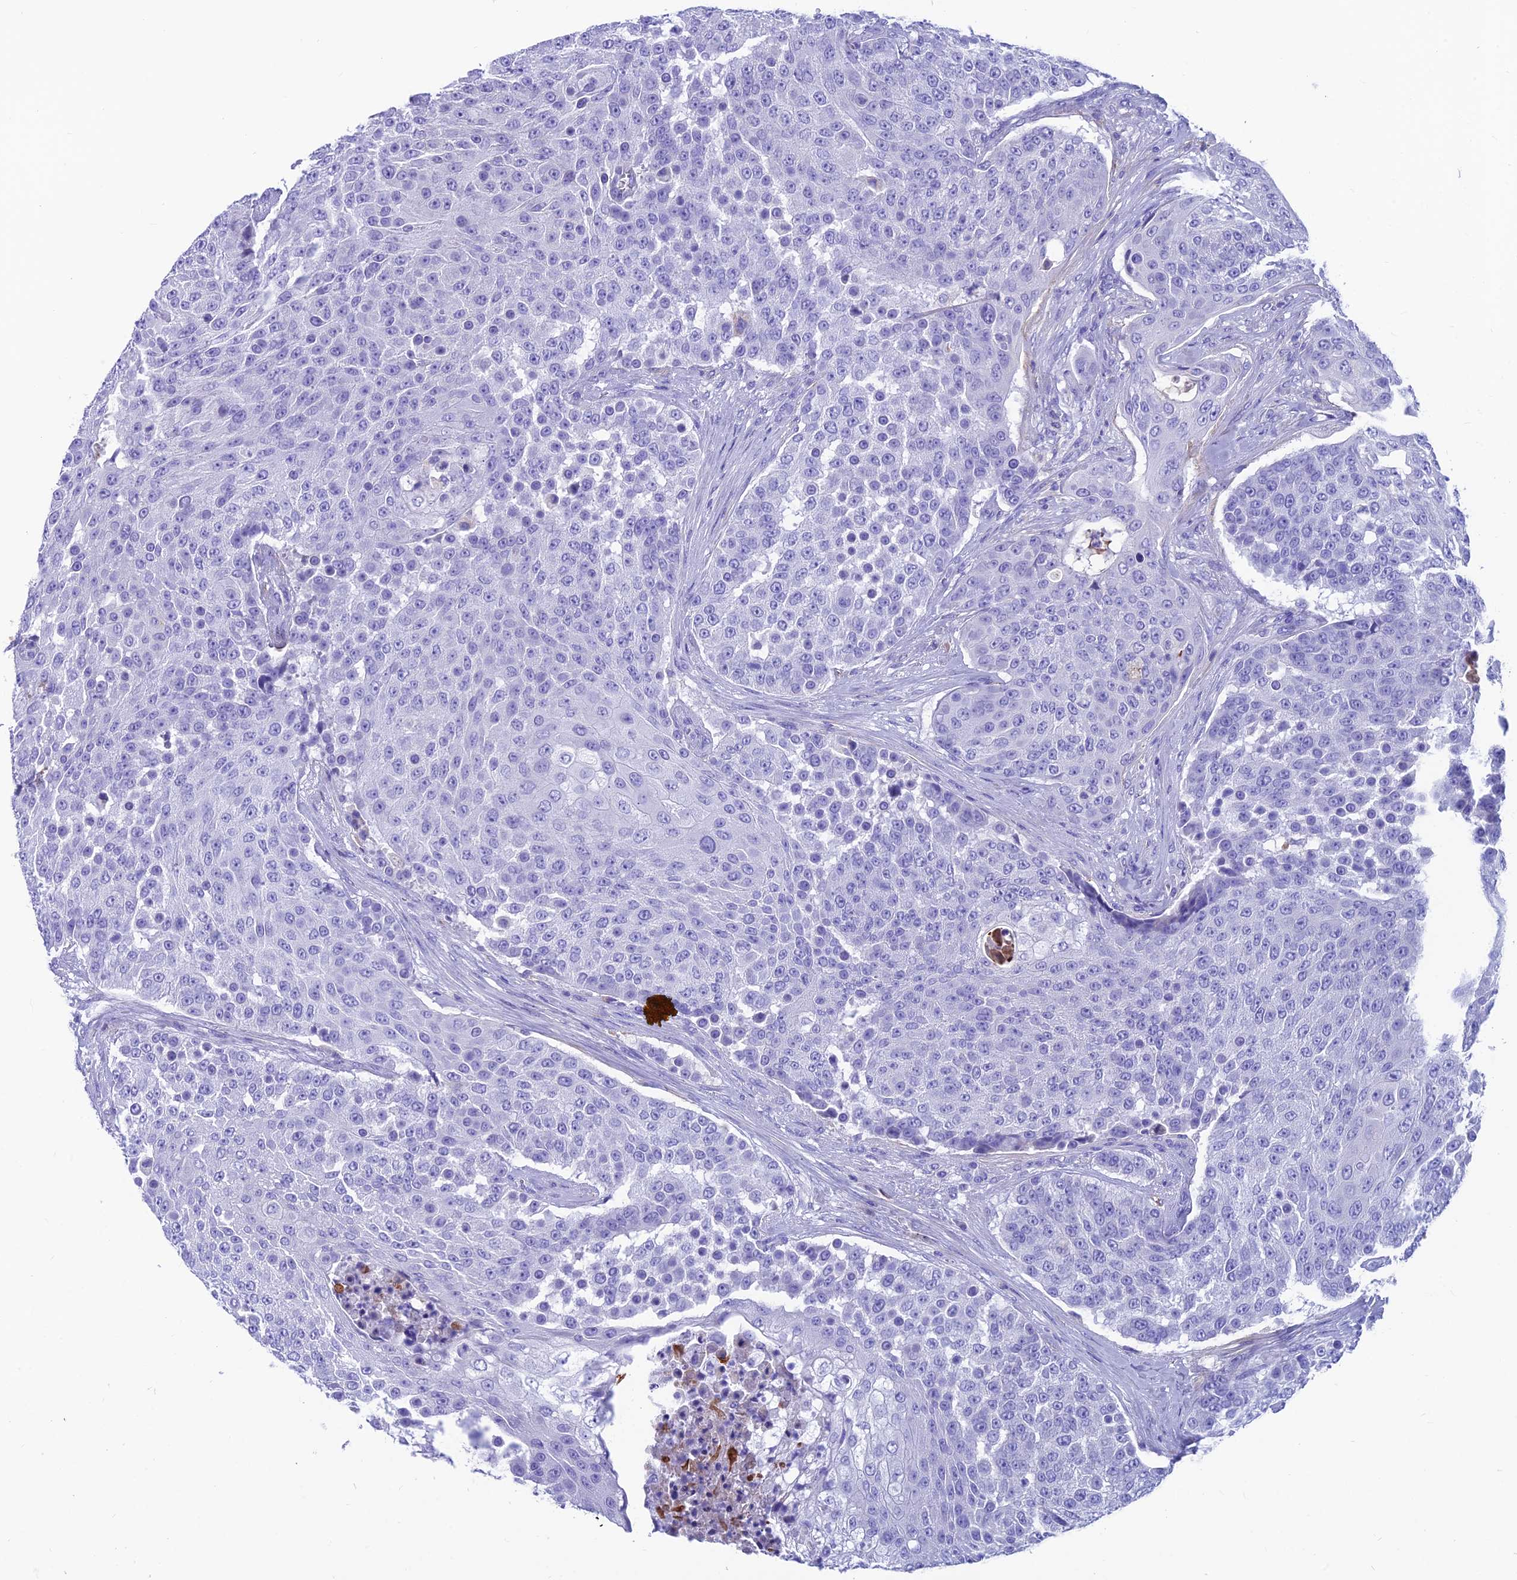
{"staining": {"intensity": "negative", "quantity": "none", "location": "none"}, "tissue": "urothelial cancer", "cell_type": "Tumor cells", "image_type": "cancer", "snomed": [{"axis": "morphology", "description": "Urothelial carcinoma, High grade"}, {"axis": "topography", "description": "Urinary bladder"}], "caption": "An immunohistochemistry photomicrograph of high-grade urothelial carcinoma is shown. There is no staining in tumor cells of high-grade urothelial carcinoma.", "gene": "GNG11", "patient": {"sex": "female", "age": 63}}